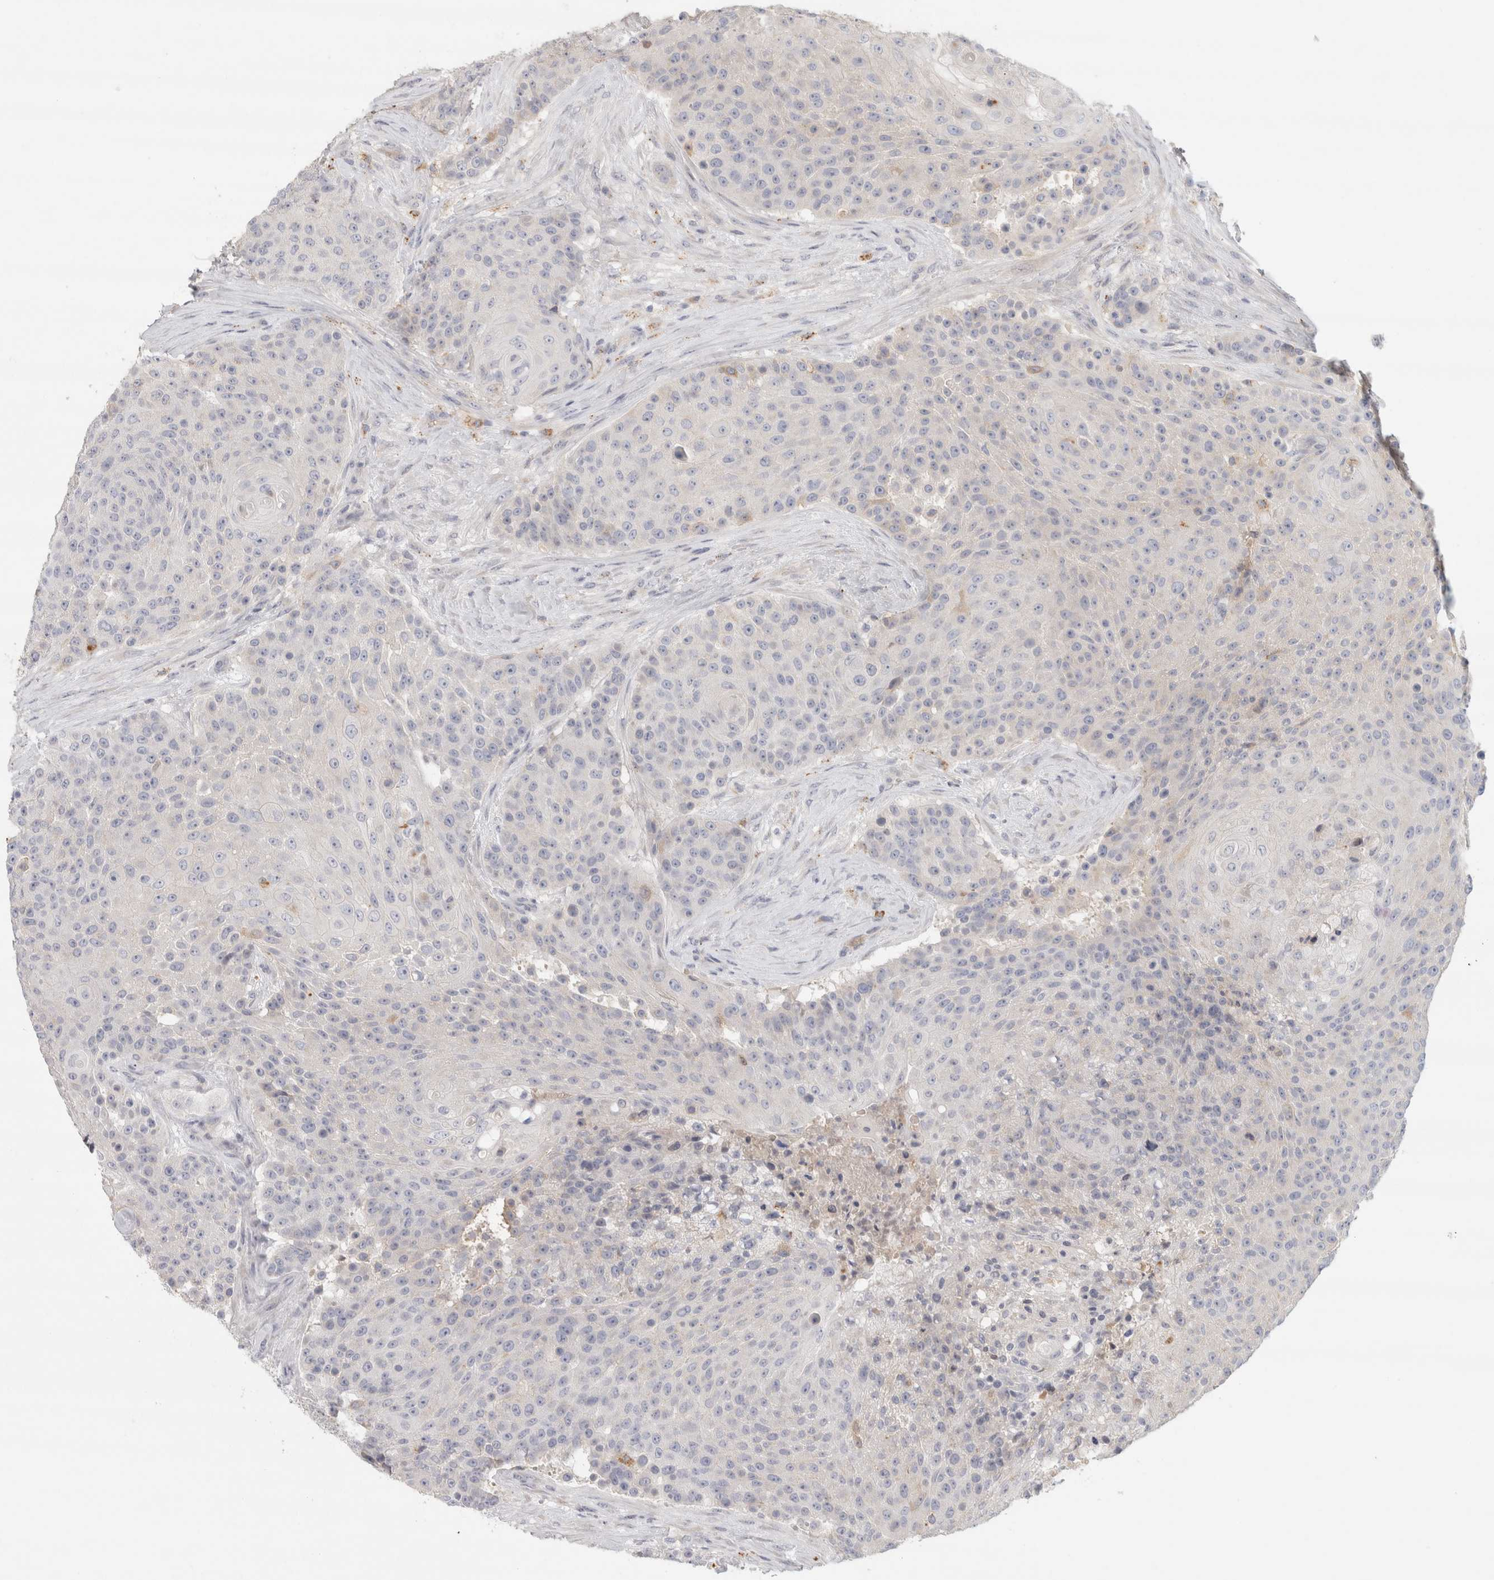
{"staining": {"intensity": "negative", "quantity": "none", "location": "none"}, "tissue": "urothelial cancer", "cell_type": "Tumor cells", "image_type": "cancer", "snomed": [{"axis": "morphology", "description": "Urothelial carcinoma, High grade"}, {"axis": "topography", "description": "Urinary bladder"}], "caption": "An immunohistochemistry (IHC) photomicrograph of urothelial cancer is shown. There is no staining in tumor cells of urothelial cancer.", "gene": "STK31", "patient": {"sex": "female", "age": 63}}